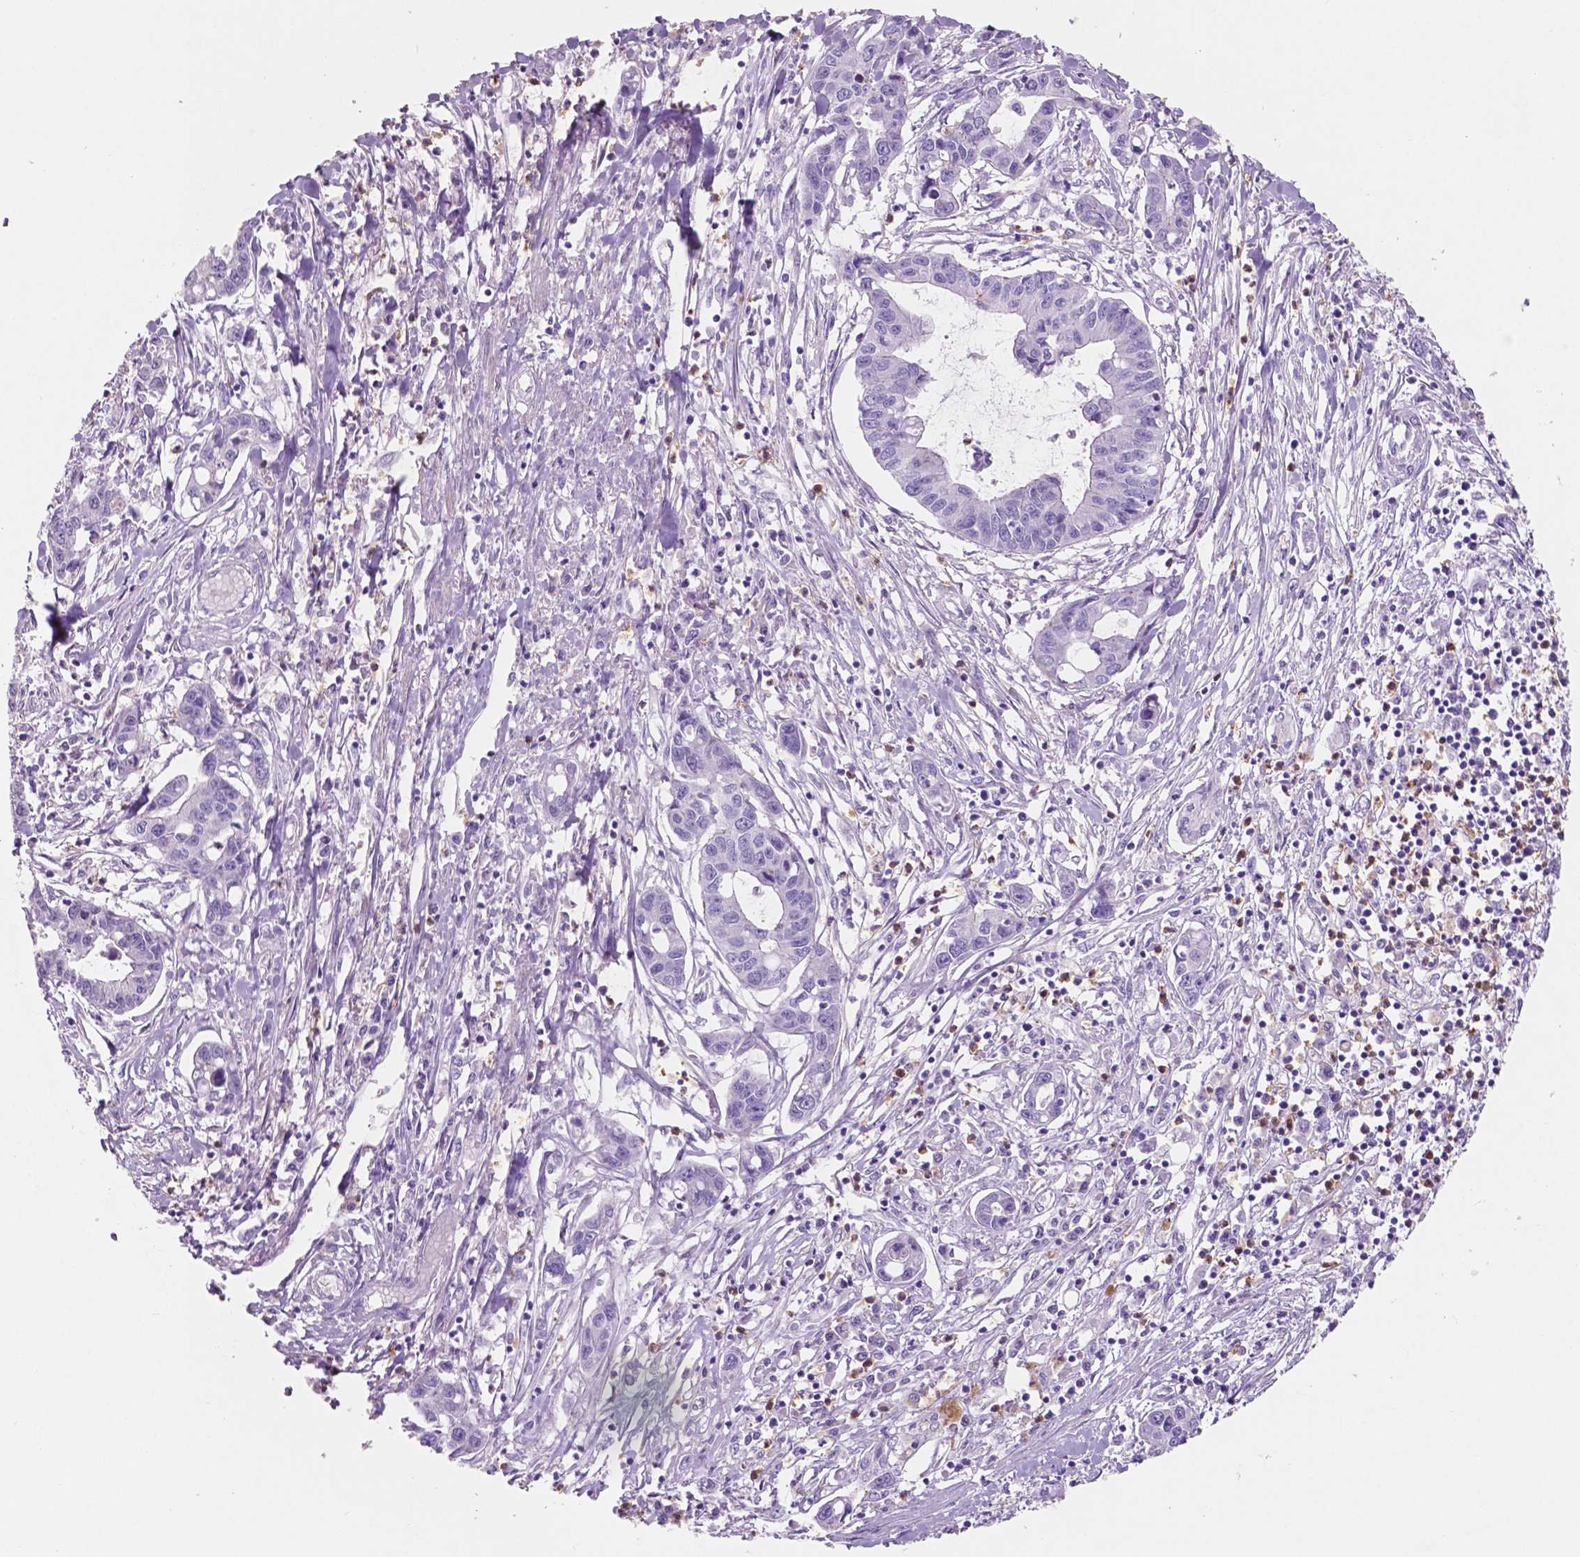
{"staining": {"intensity": "negative", "quantity": "none", "location": "none"}, "tissue": "liver cancer", "cell_type": "Tumor cells", "image_type": "cancer", "snomed": [{"axis": "morphology", "description": "Cholangiocarcinoma"}, {"axis": "topography", "description": "Liver"}], "caption": "Immunohistochemistry (IHC) image of neoplastic tissue: liver cancer stained with DAB displays no significant protein staining in tumor cells.", "gene": "CUZD1", "patient": {"sex": "male", "age": 58}}